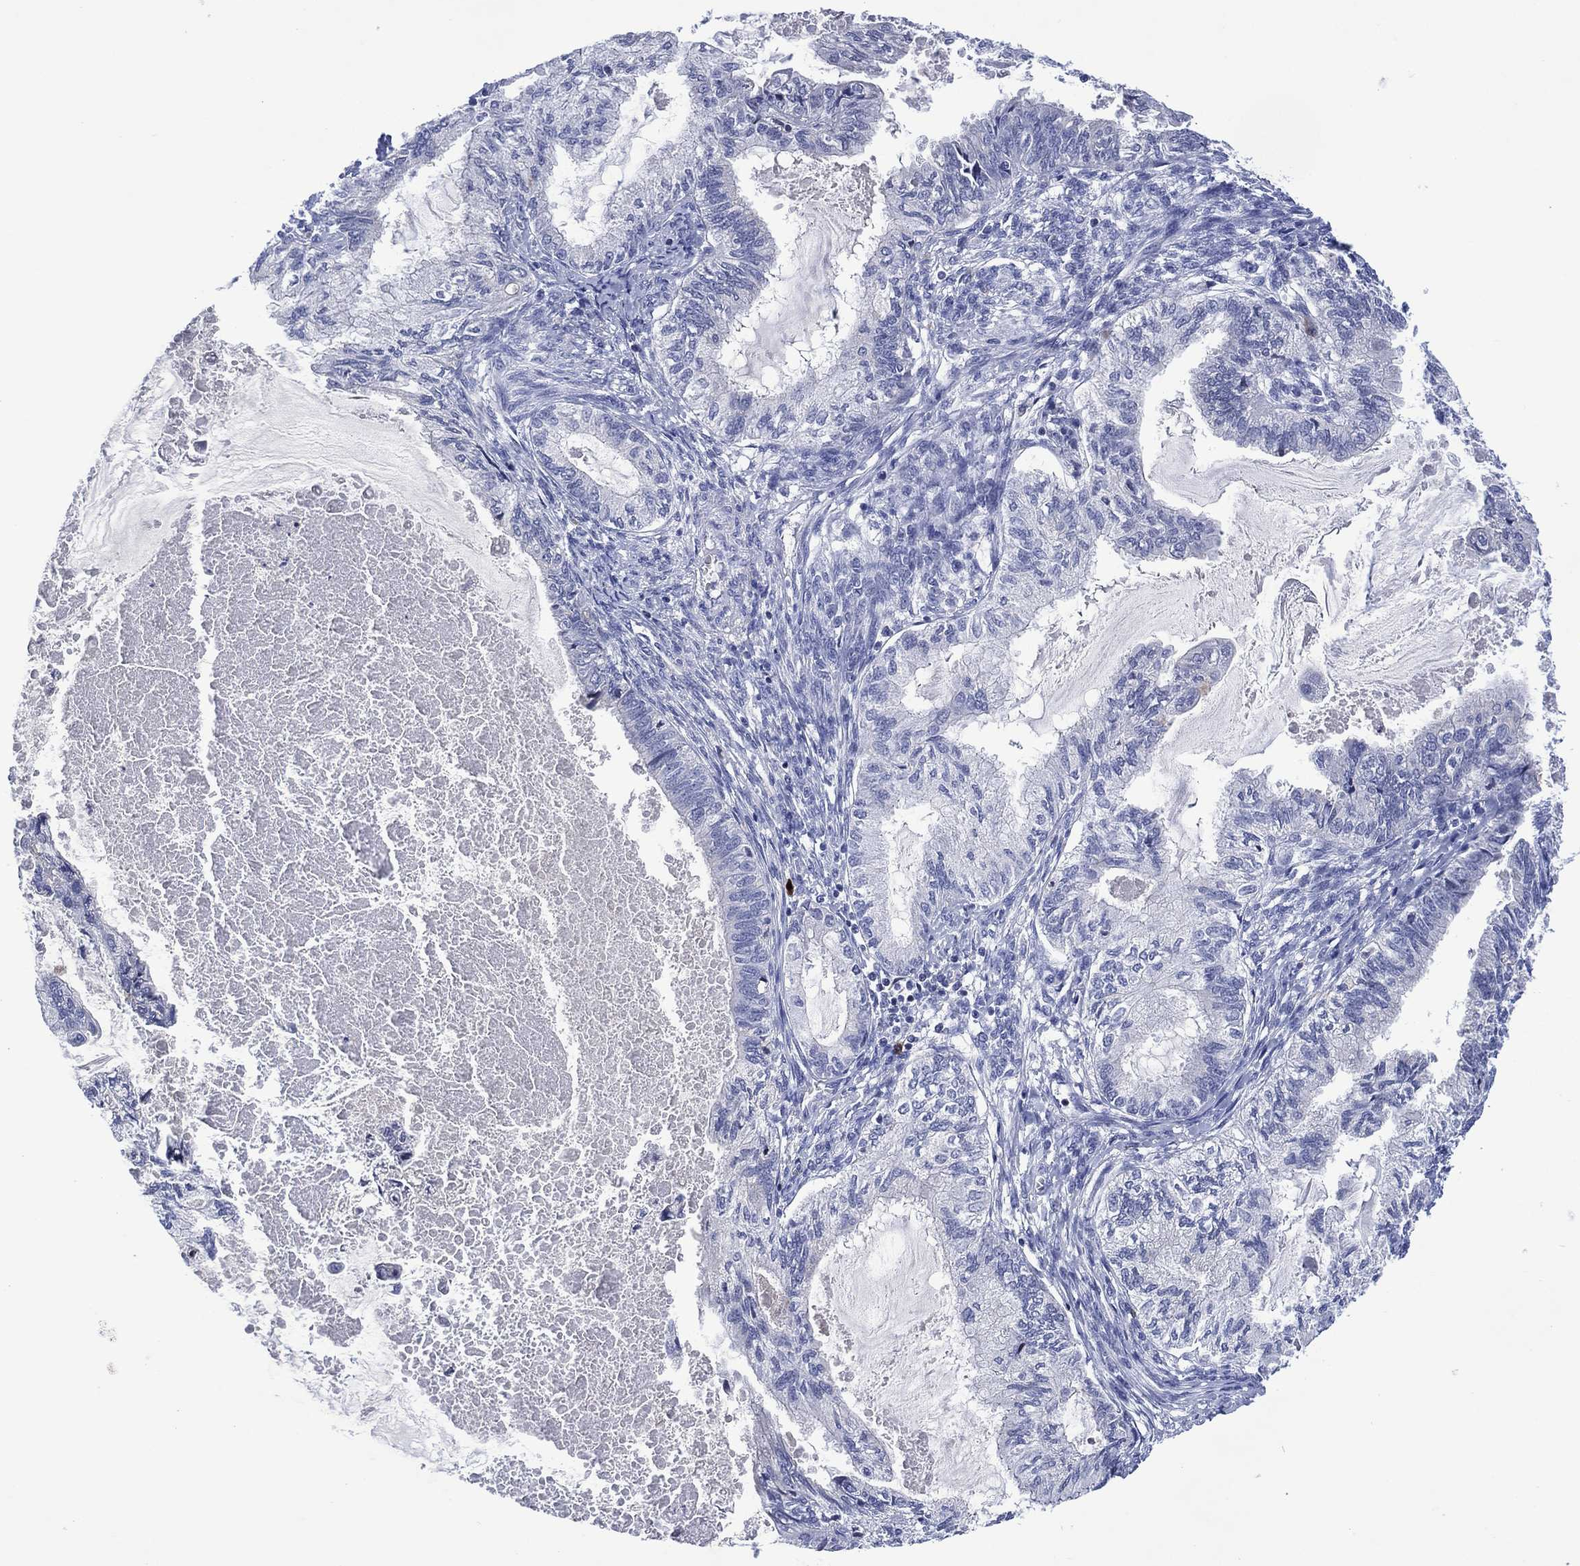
{"staining": {"intensity": "negative", "quantity": "none", "location": "none"}, "tissue": "endometrial cancer", "cell_type": "Tumor cells", "image_type": "cancer", "snomed": [{"axis": "morphology", "description": "Adenocarcinoma, NOS"}, {"axis": "topography", "description": "Endometrium"}], "caption": "A micrograph of human endometrial cancer is negative for staining in tumor cells.", "gene": "USP26", "patient": {"sex": "female", "age": 86}}